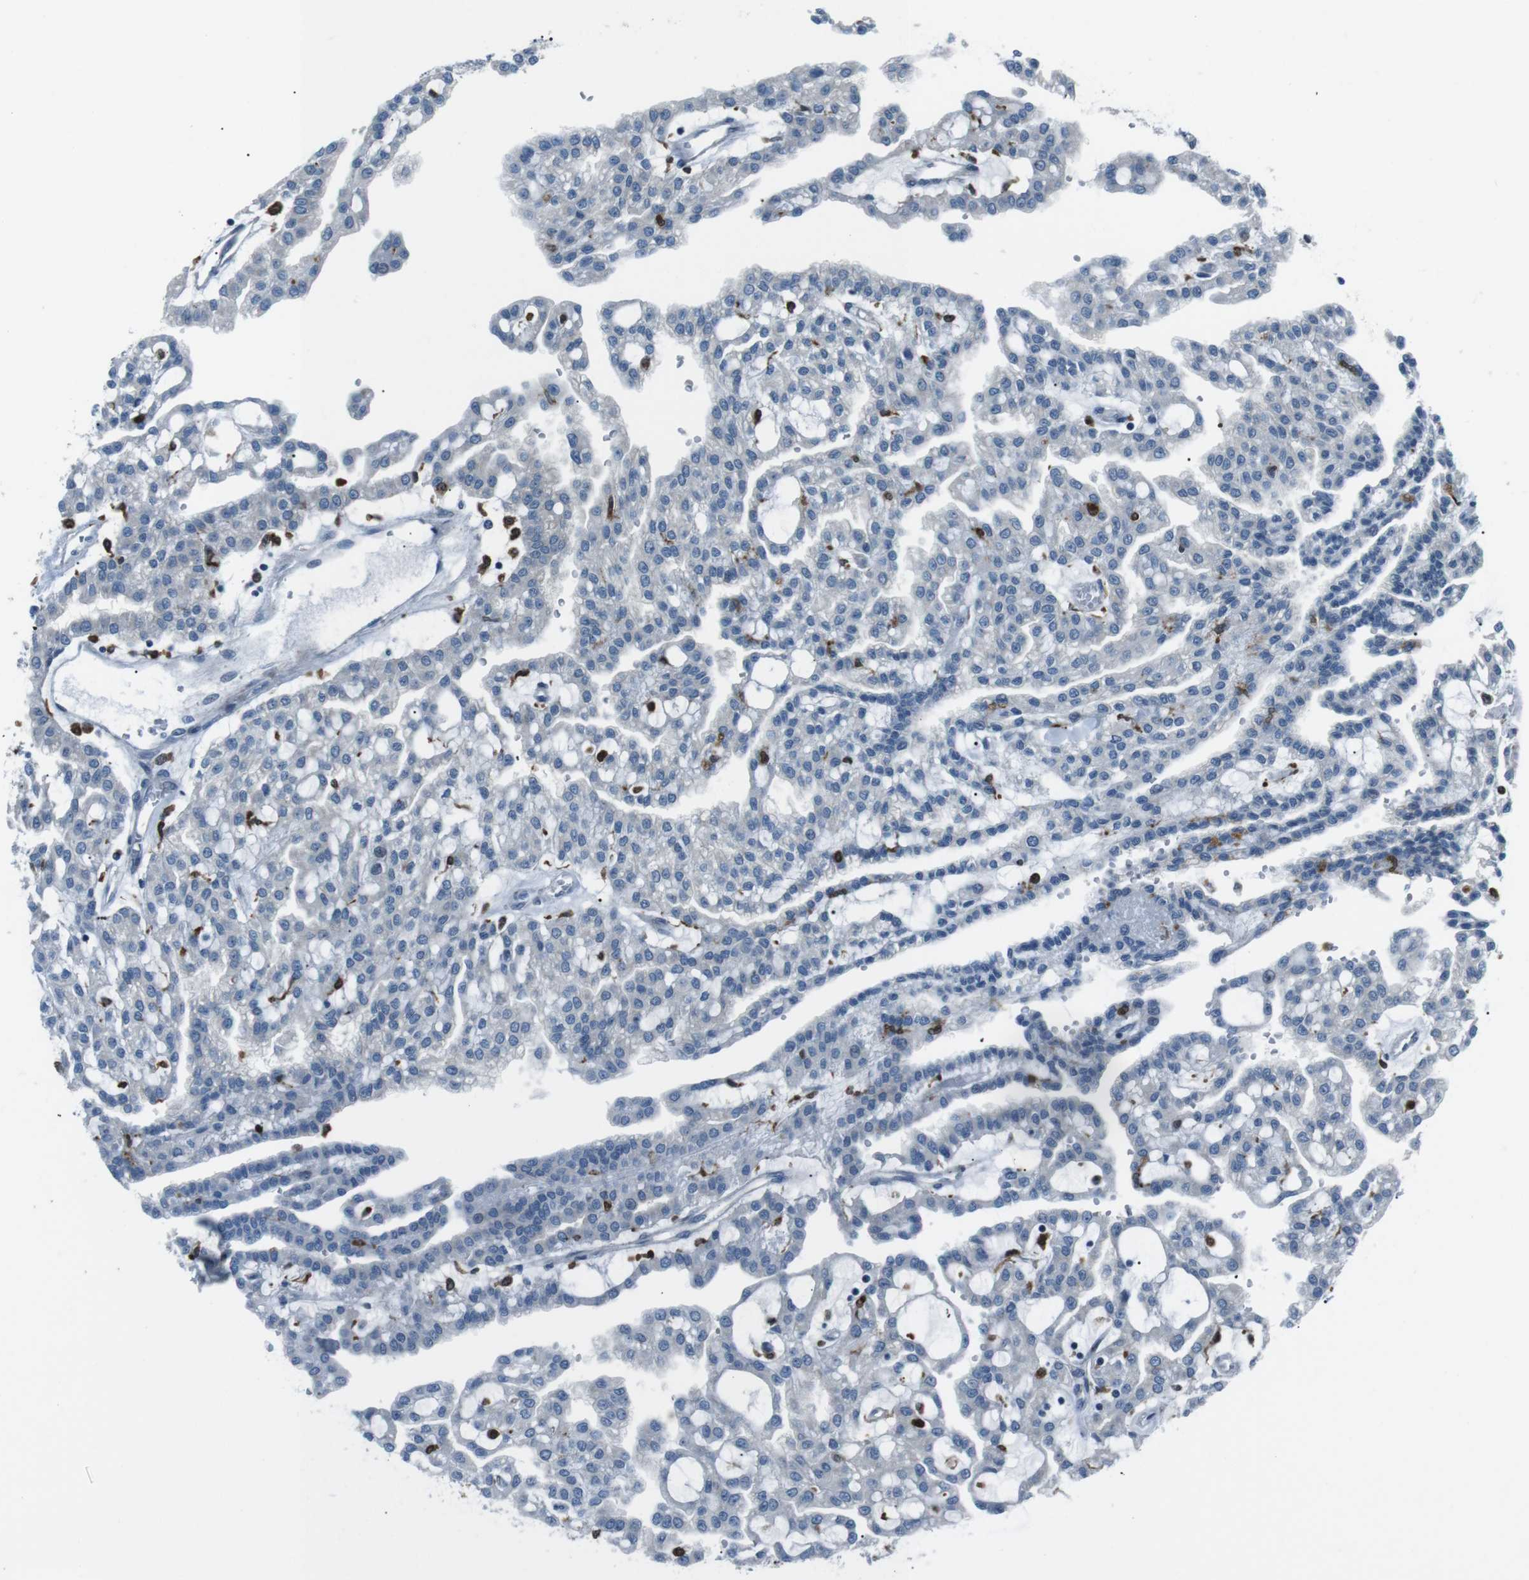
{"staining": {"intensity": "negative", "quantity": "none", "location": "none"}, "tissue": "renal cancer", "cell_type": "Tumor cells", "image_type": "cancer", "snomed": [{"axis": "morphology", "description": "Adenocarcinoma, NOS"}, {"axis": "topography", "description": "Kidney"}], "caption": "A histopathology image of human renal cancer is negative for staining in tumor cells.", "gene": "BLNK", "patient": {"sex": "male", "age": 63}}